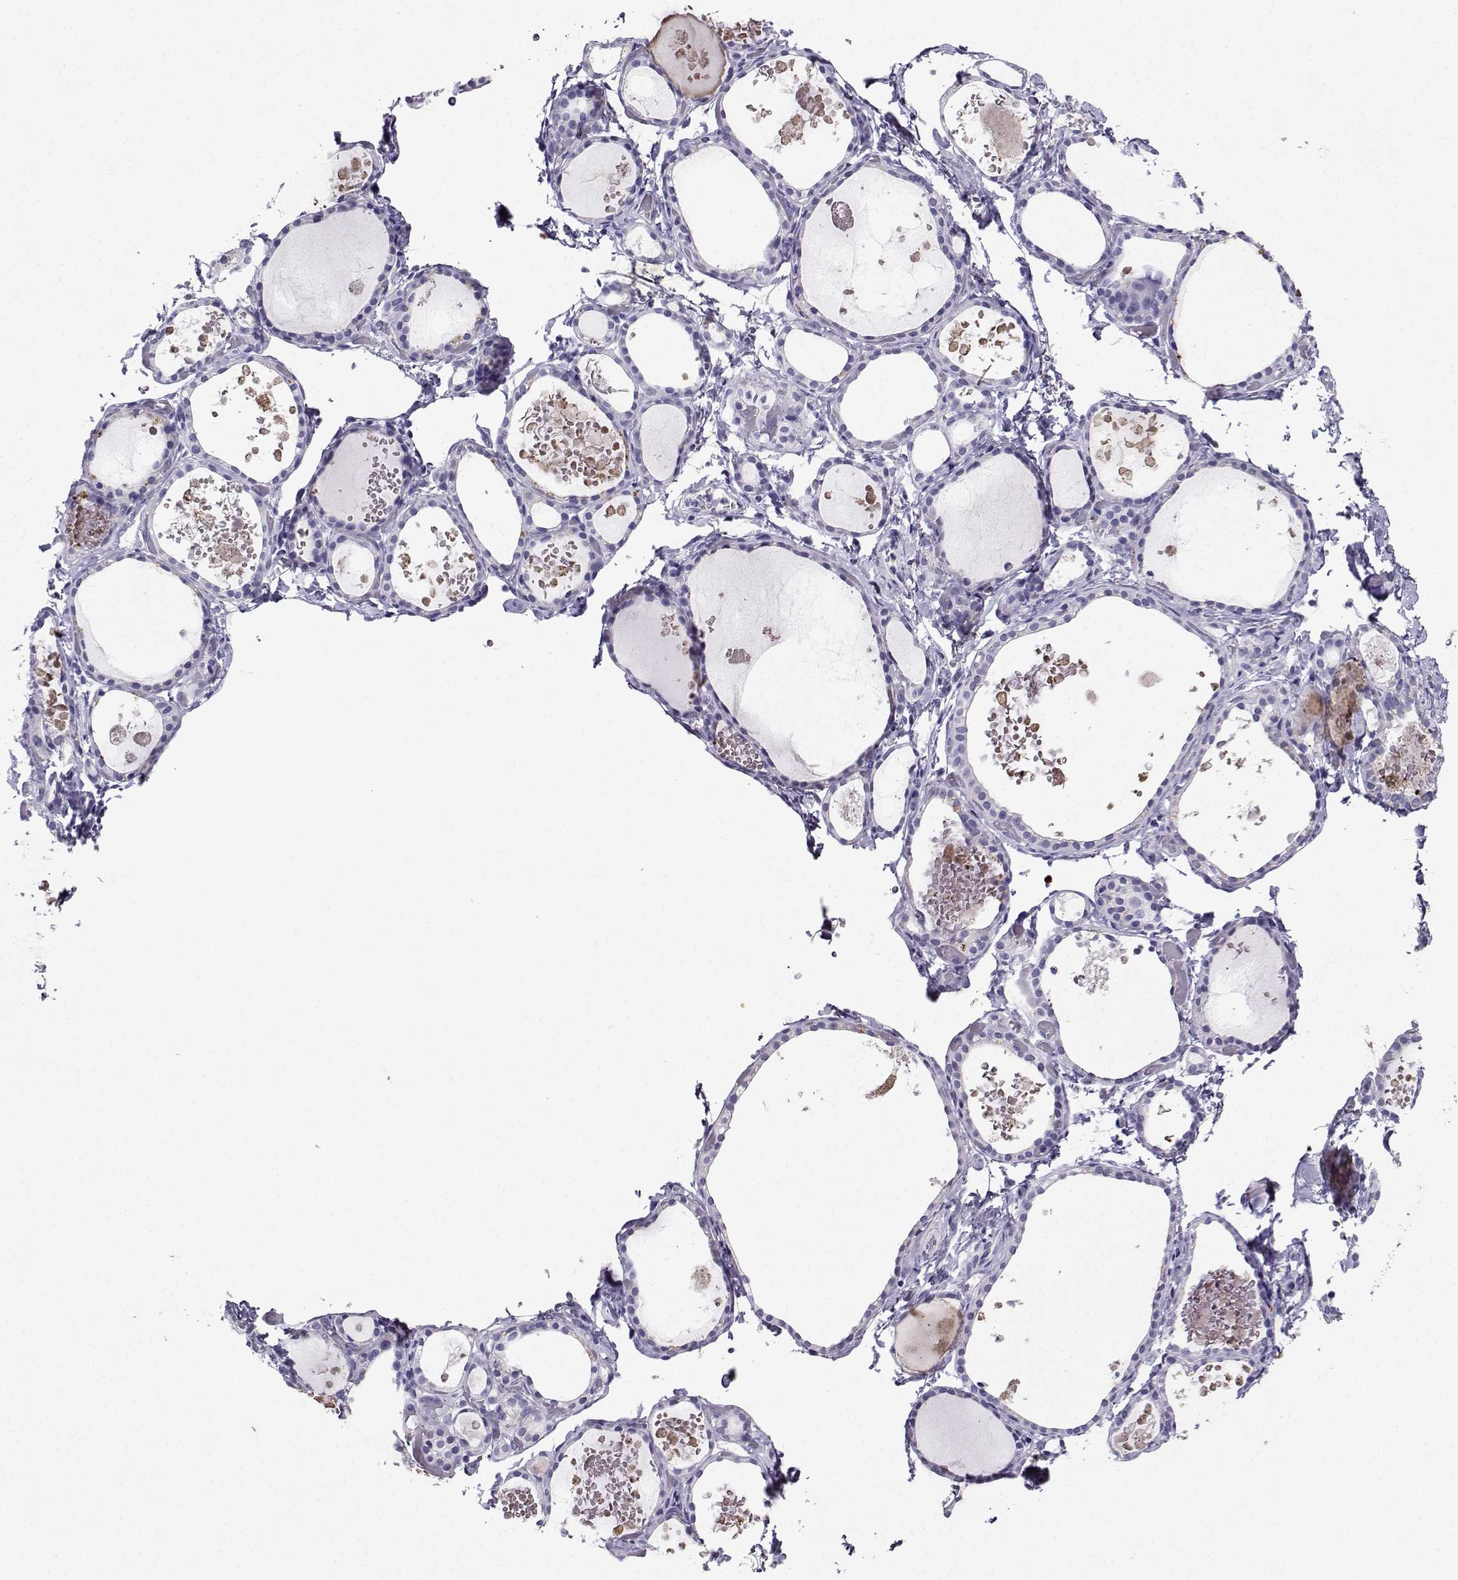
{"staining": {"intensity": "negative", "quantity": "none", "location": "none"}, "tissue": "thyroid gland", "cell_type": "Glandular cells", "image_type": "normal", "snomed": [{"axis": "morphology", "description": "Normal tissue, NOS"}, {"axis": "topography", "description": "Thyroid gland"}], "caption": "The immunohistochemistry image has no significant positivity in glandular cells of thyroid gland. Brightfield microscopy of IHC stained with DAB (brown) and hematoxylin (blue), captured at high magnification.", "gene": "GRIK4", "patient": {"sex": "female", "age": 56}}